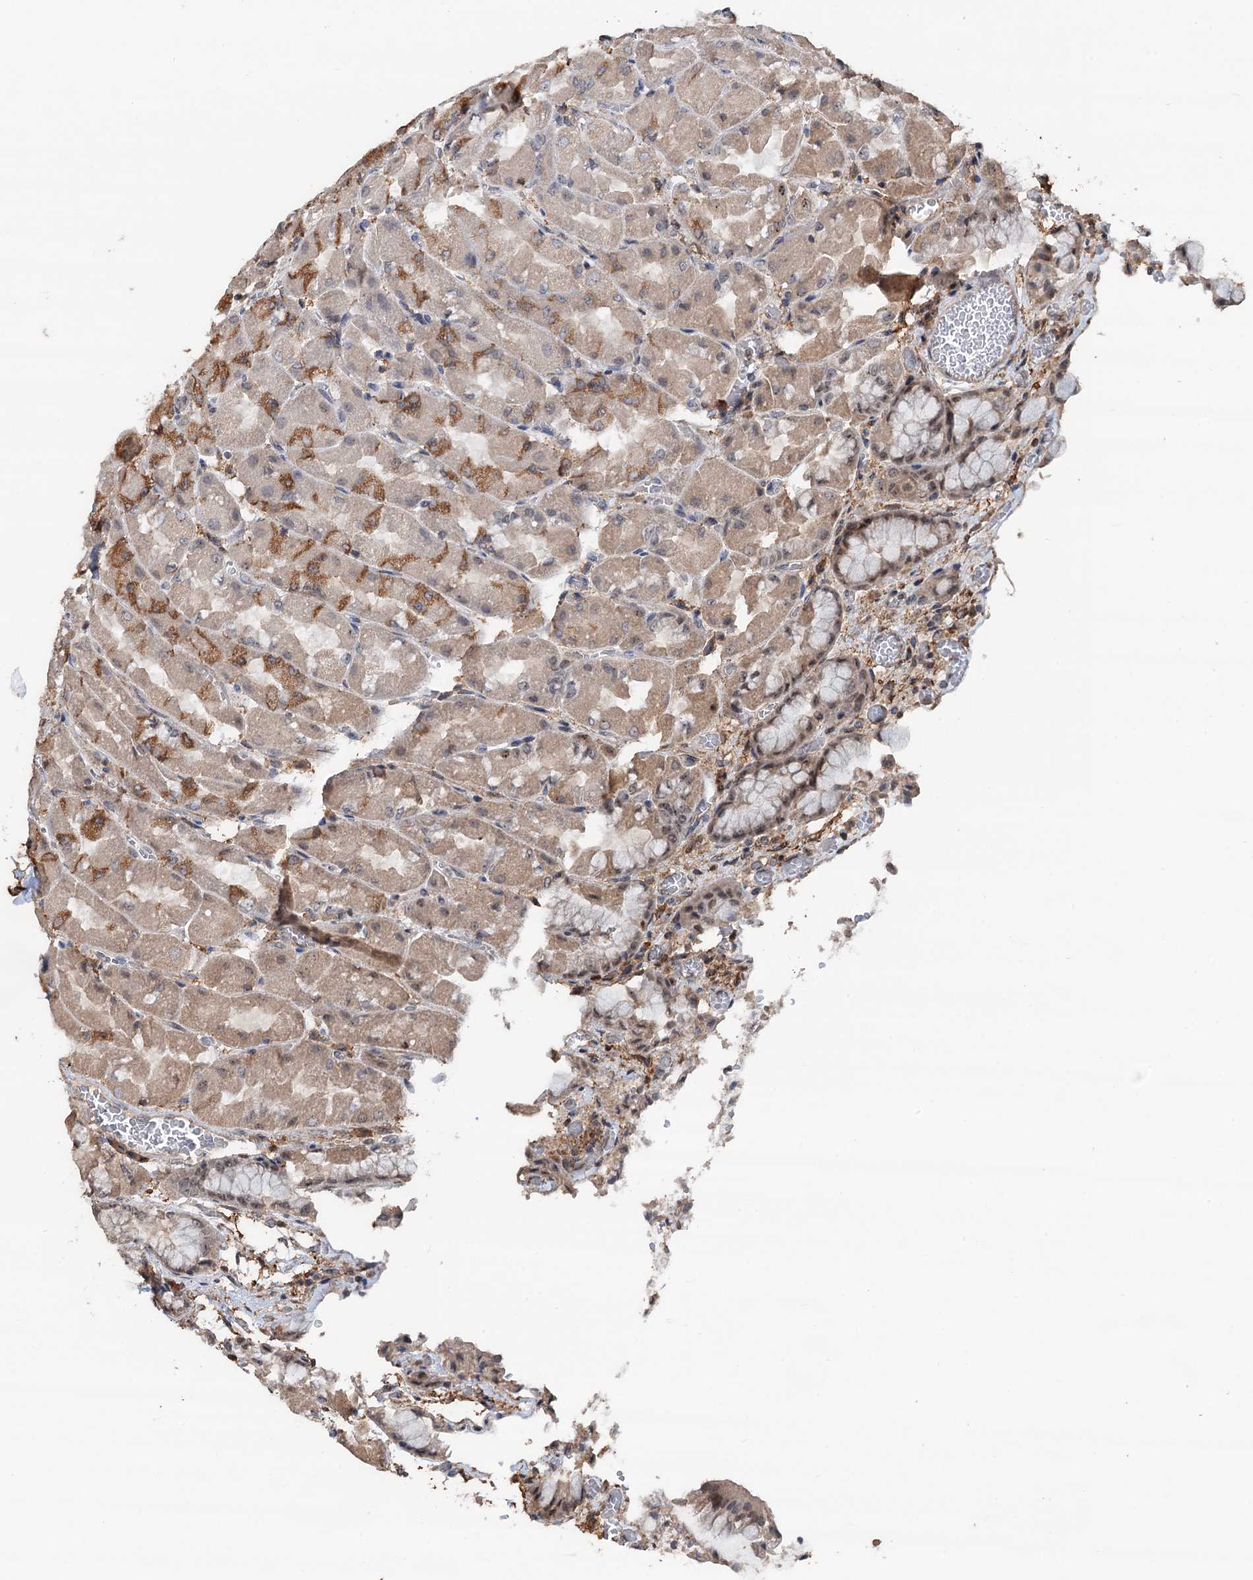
{"staining": {"intensity": "moderate", "quantity": "25%-75%", "location": "cytoplasmic/membranous,nuclear"}, "tissue": "stomach", "cell_type": "Glandular cells", "image_type": "normal", "snomed": [{"axis": "morphology", "description": "Normal tissue, NOS"}, {"axis": "topography", "description": "Stomach"}], "caption": "Immunohistochemical staining of normal stomach reveals medium levels of moderate cytoplasmic/membranous,nuclear expression in approximately 25%-75% of glandular cells.", "gene": "TMA16", "patient": {"sex": "female", "age": 61}}